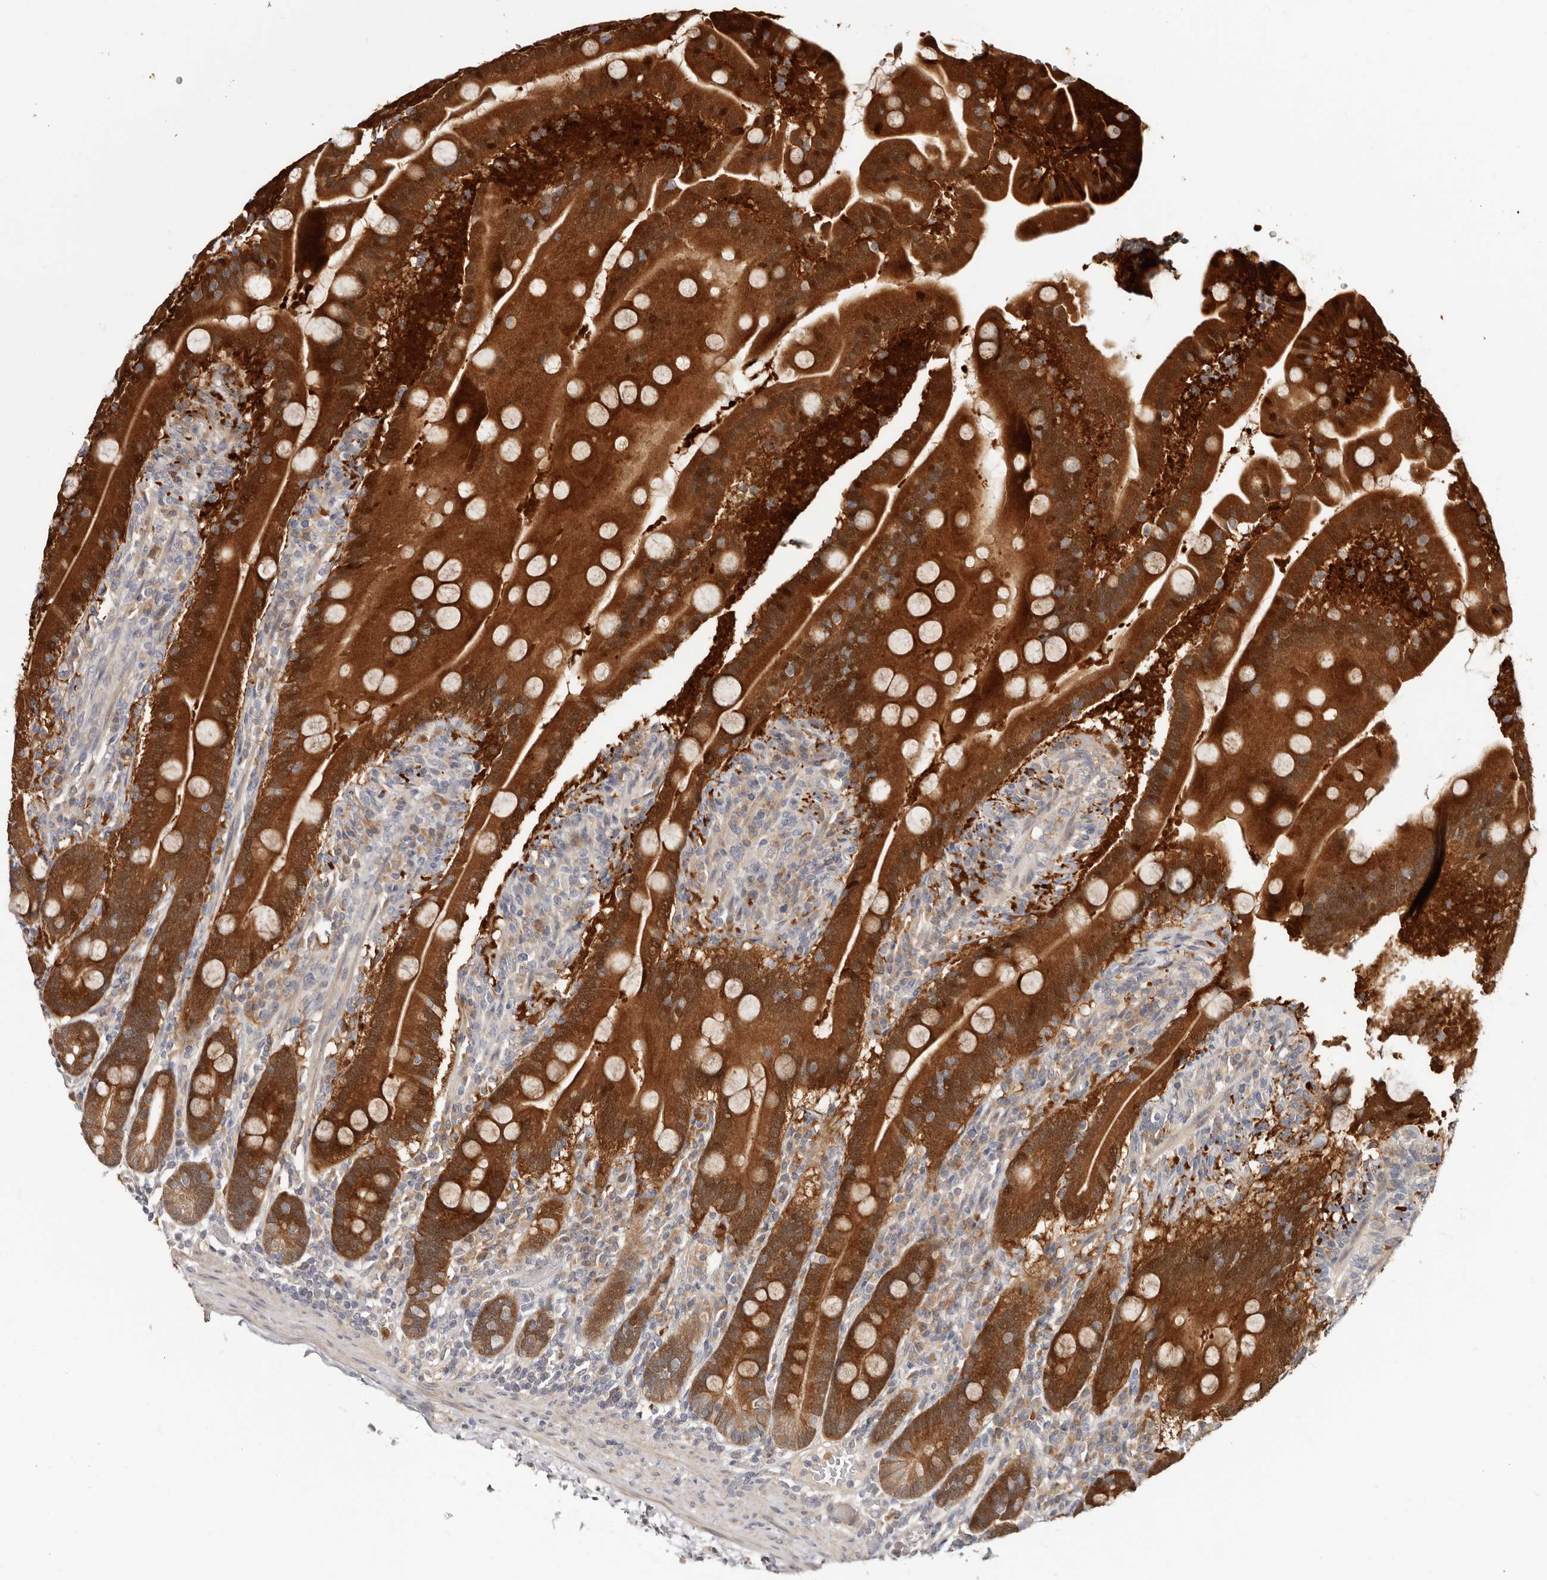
{"staining": {"intensity": "strong", "quantity": ">75%", "location": "cytoplasmic/membranous"}, "tissue": "duodenum", "cell_type": "Glandular cells", "image_type": "normal", "snomed": [{"axis": "morphology", "description": "Normal tissue, NOS"}, {"axis": "topography", "description": "Duodenum"}], "caption": "Immunohistochemistry staining of normal duodenum, which demonstrates high levels of strong cytoplasmic/membranous expression in approximately >75% of glandular cells indicating strong cytoplasmic/membranous protein staining. The staining was performed using DAB (3,3'-diaminobenzidine) (brown) for protein detection and nuclei were counterstained in hematoxylin (blue).", "gene": "BCL2L15", "patient": {"sex": "male", "age": 55}}